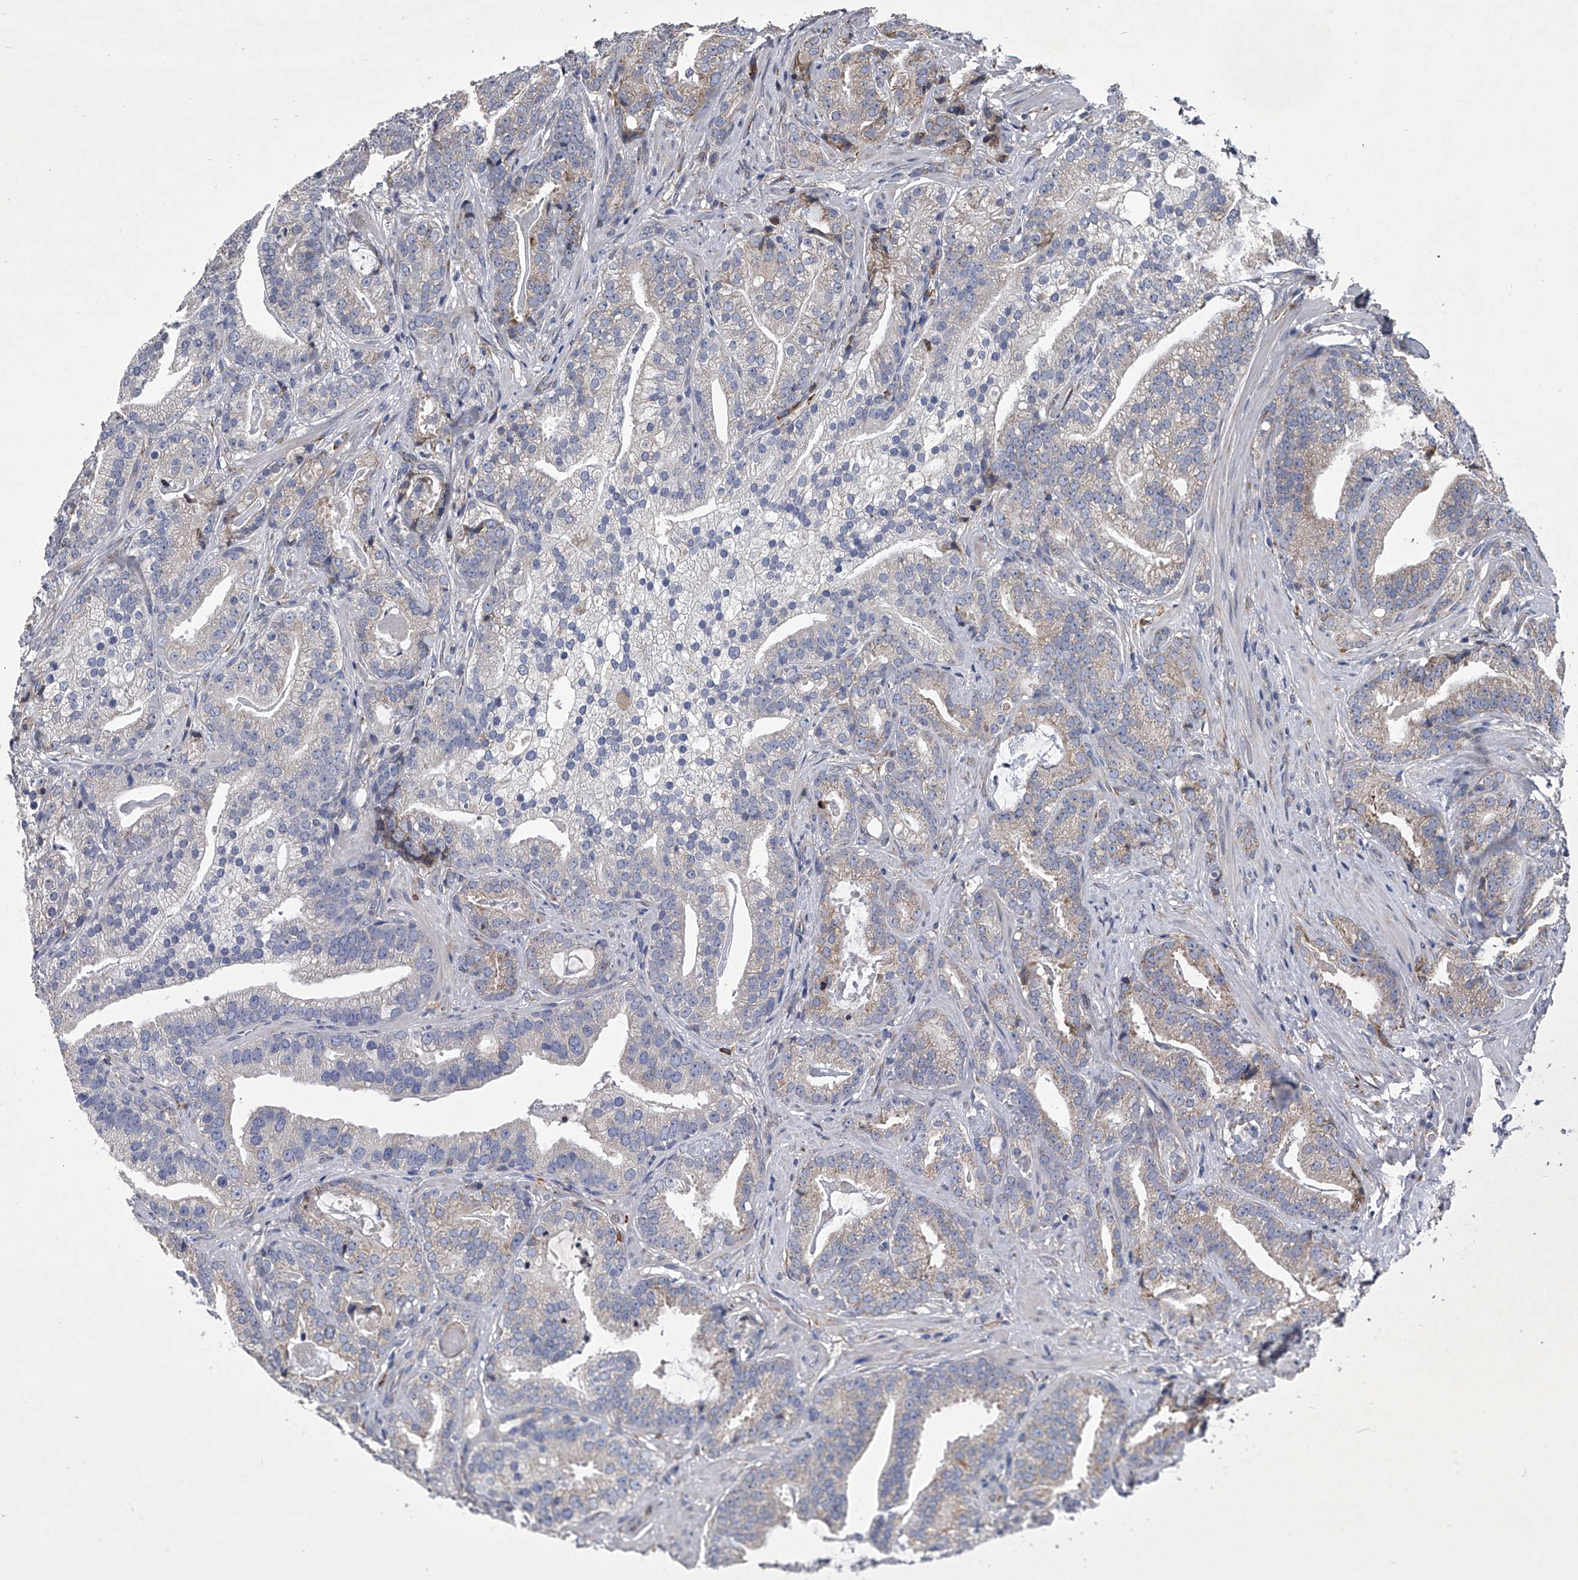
{"staining": {"intensity": "negative", "quantity": "none", "location": "none"}, "tissue": "prostate cancer", "cell_type": "Tumor cells", "image_type": "cancer", "snomed": [{"axis": "morphology", "description": "Adenocarcinoma, Low grade"}, {"axis": "topography", "description": "Prostate"}], "caption": "IHC of low-grade adenocarcinoma (prostate) displays no expression in tumor cells.", "gene": "CCR4", "patient": {"sex": "male", "age": 67}}